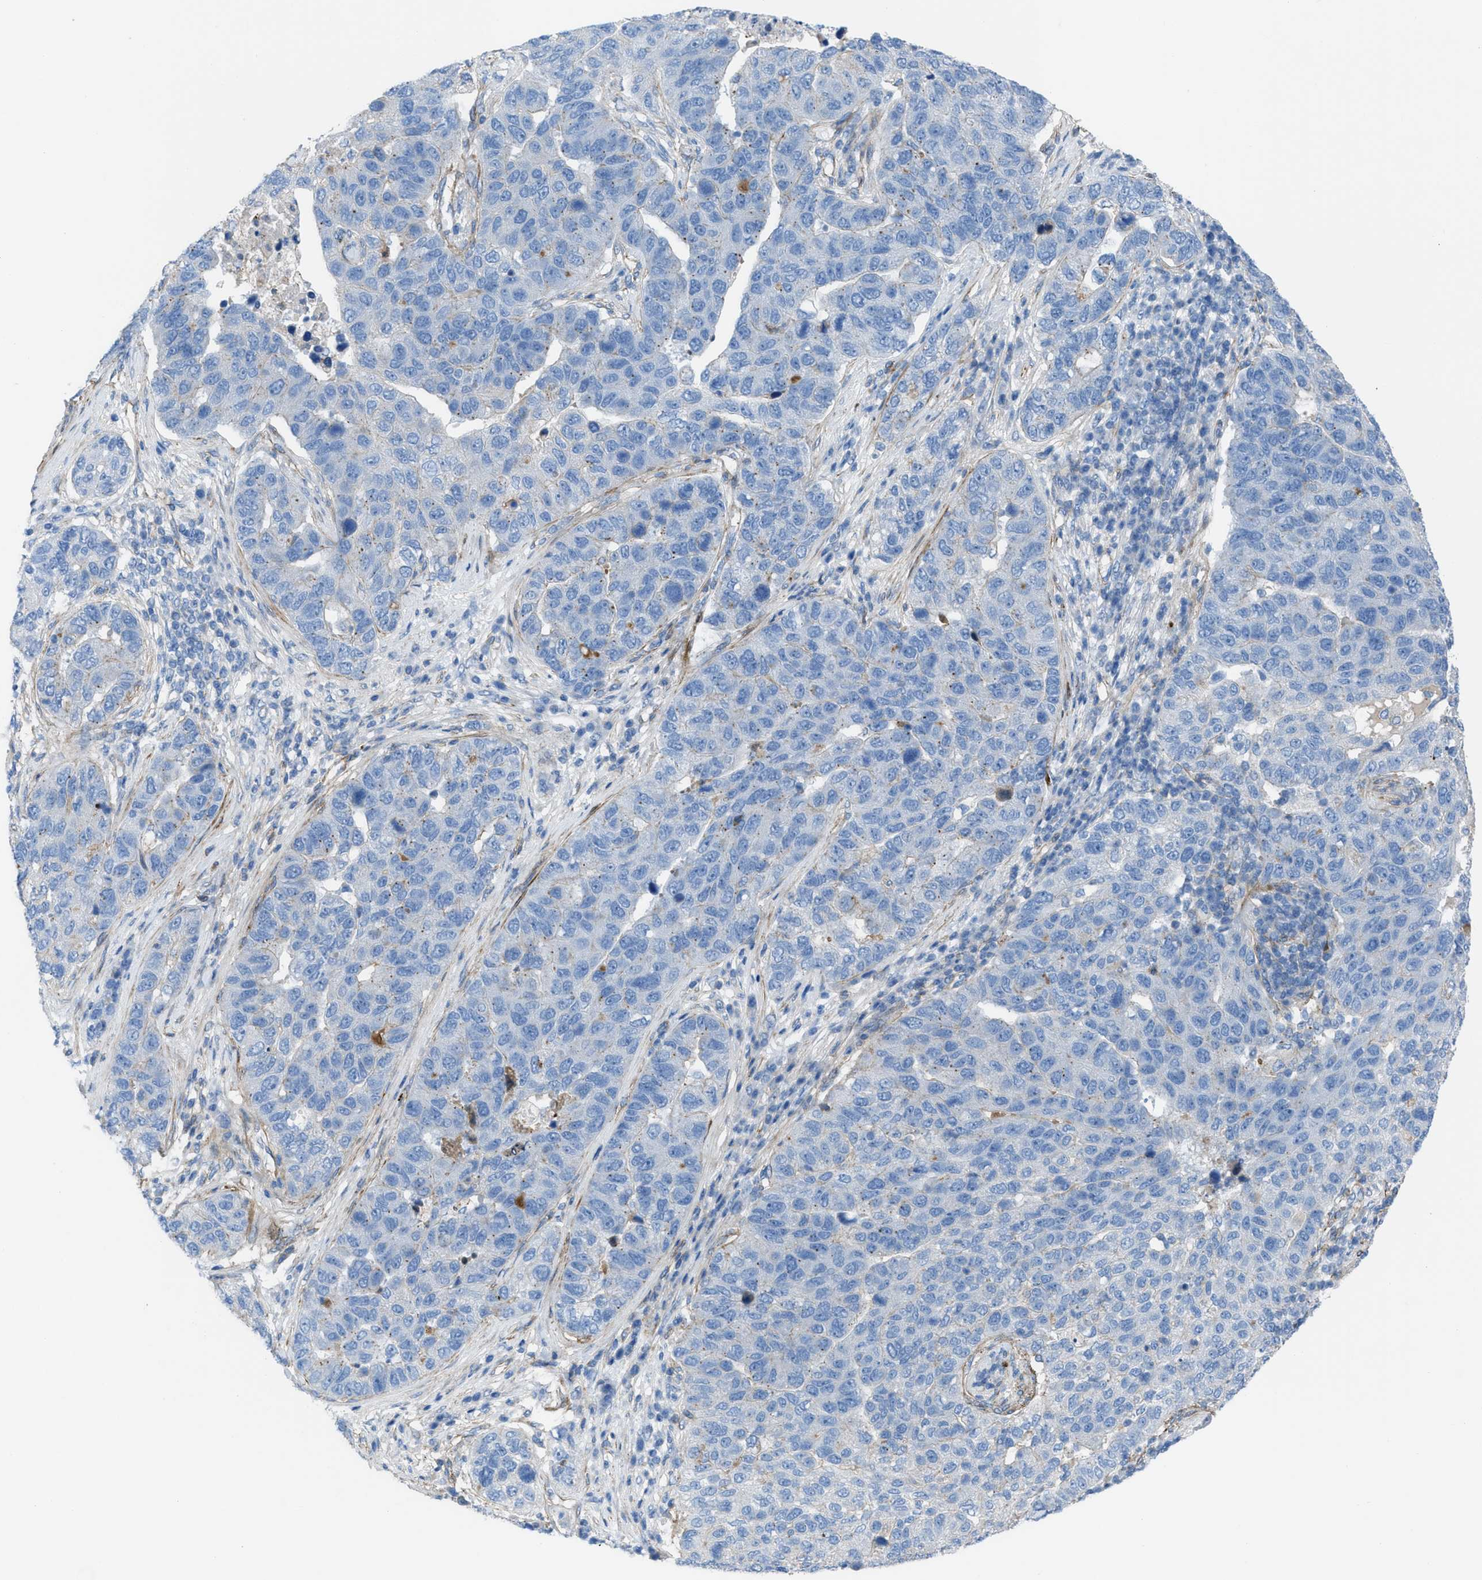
{"staining": {"intensity": "negative", "quantity": "none", "location": "none"}, "tissue": "pancreatic cancer", "cell_type": "Tumor cells", "image_type": "cancer", "snomed": [{"axis": "morphology", "description": "Adenocarcinoma, NOS"}, {"axis": "topography", "description": "Pancreas"}], "caption": "The immunohistochemistry (IHC) histopathology image has no significant expression in tumor cells of pancreatic cancer tissue. Nuclei are stained in blue.", "gene": "KCNH7", "patient": {"sex": "female", "age": 61}}